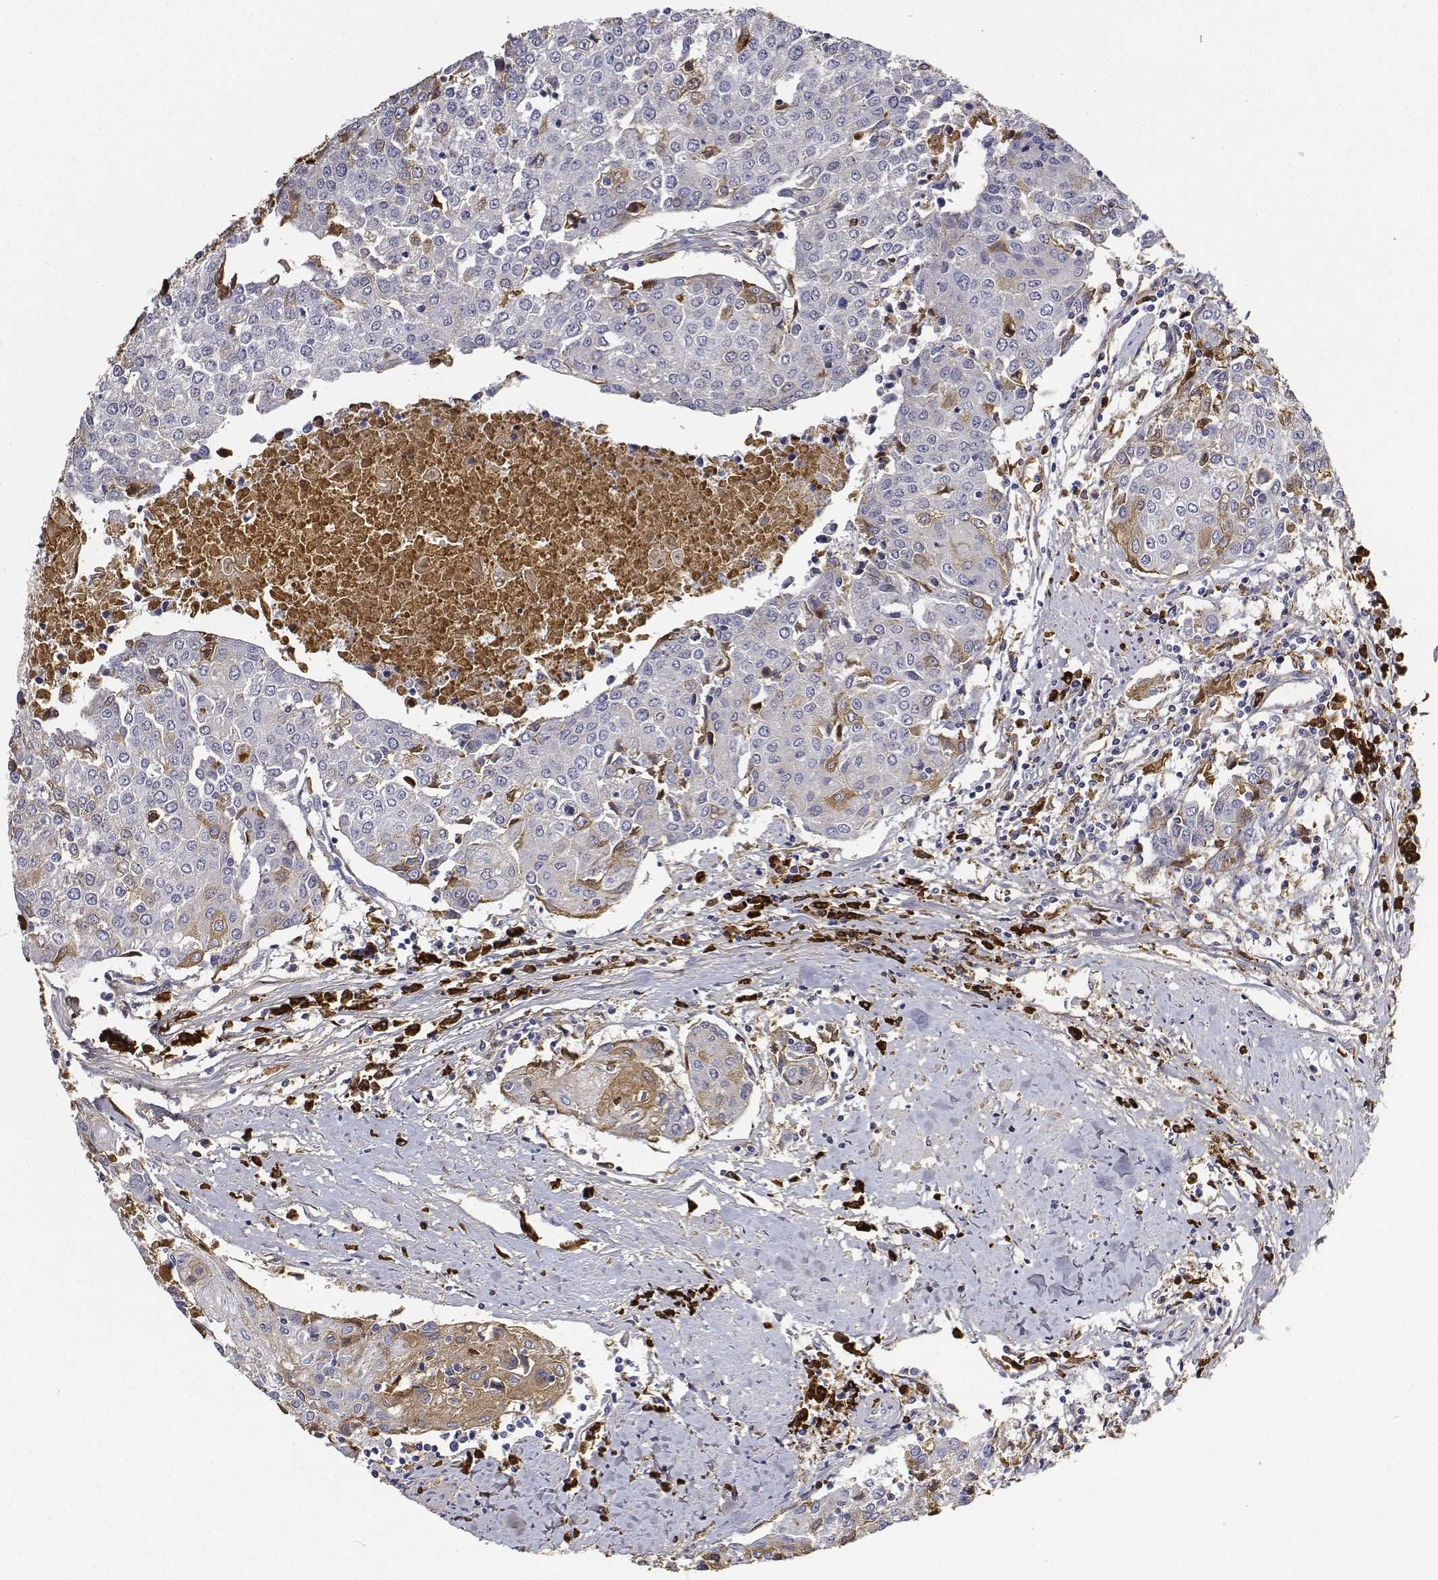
{"staining": {"intensity": "weak", "quantity": "<25%", "location": "cytoplasmic/membranous"}, "tissue": "urothelial cancer", "cell_type": "Tumor cells", "image_type": "cancer", "snomed": [{"axis": "morphology", "description": "Urothelial carcinoma, High grade"}, {"axis": "topography", "description": "Urinary bladder"}], "caption": "Immunohistochemical staining of urothelial cancer displays no significant staining in tumor cells. The staining is performed using DAB brown chromogen with nuclei counter-stained in using hematoxylin.", "gene": "ATRX", "patient": {"sex": "female", "age": 85}}